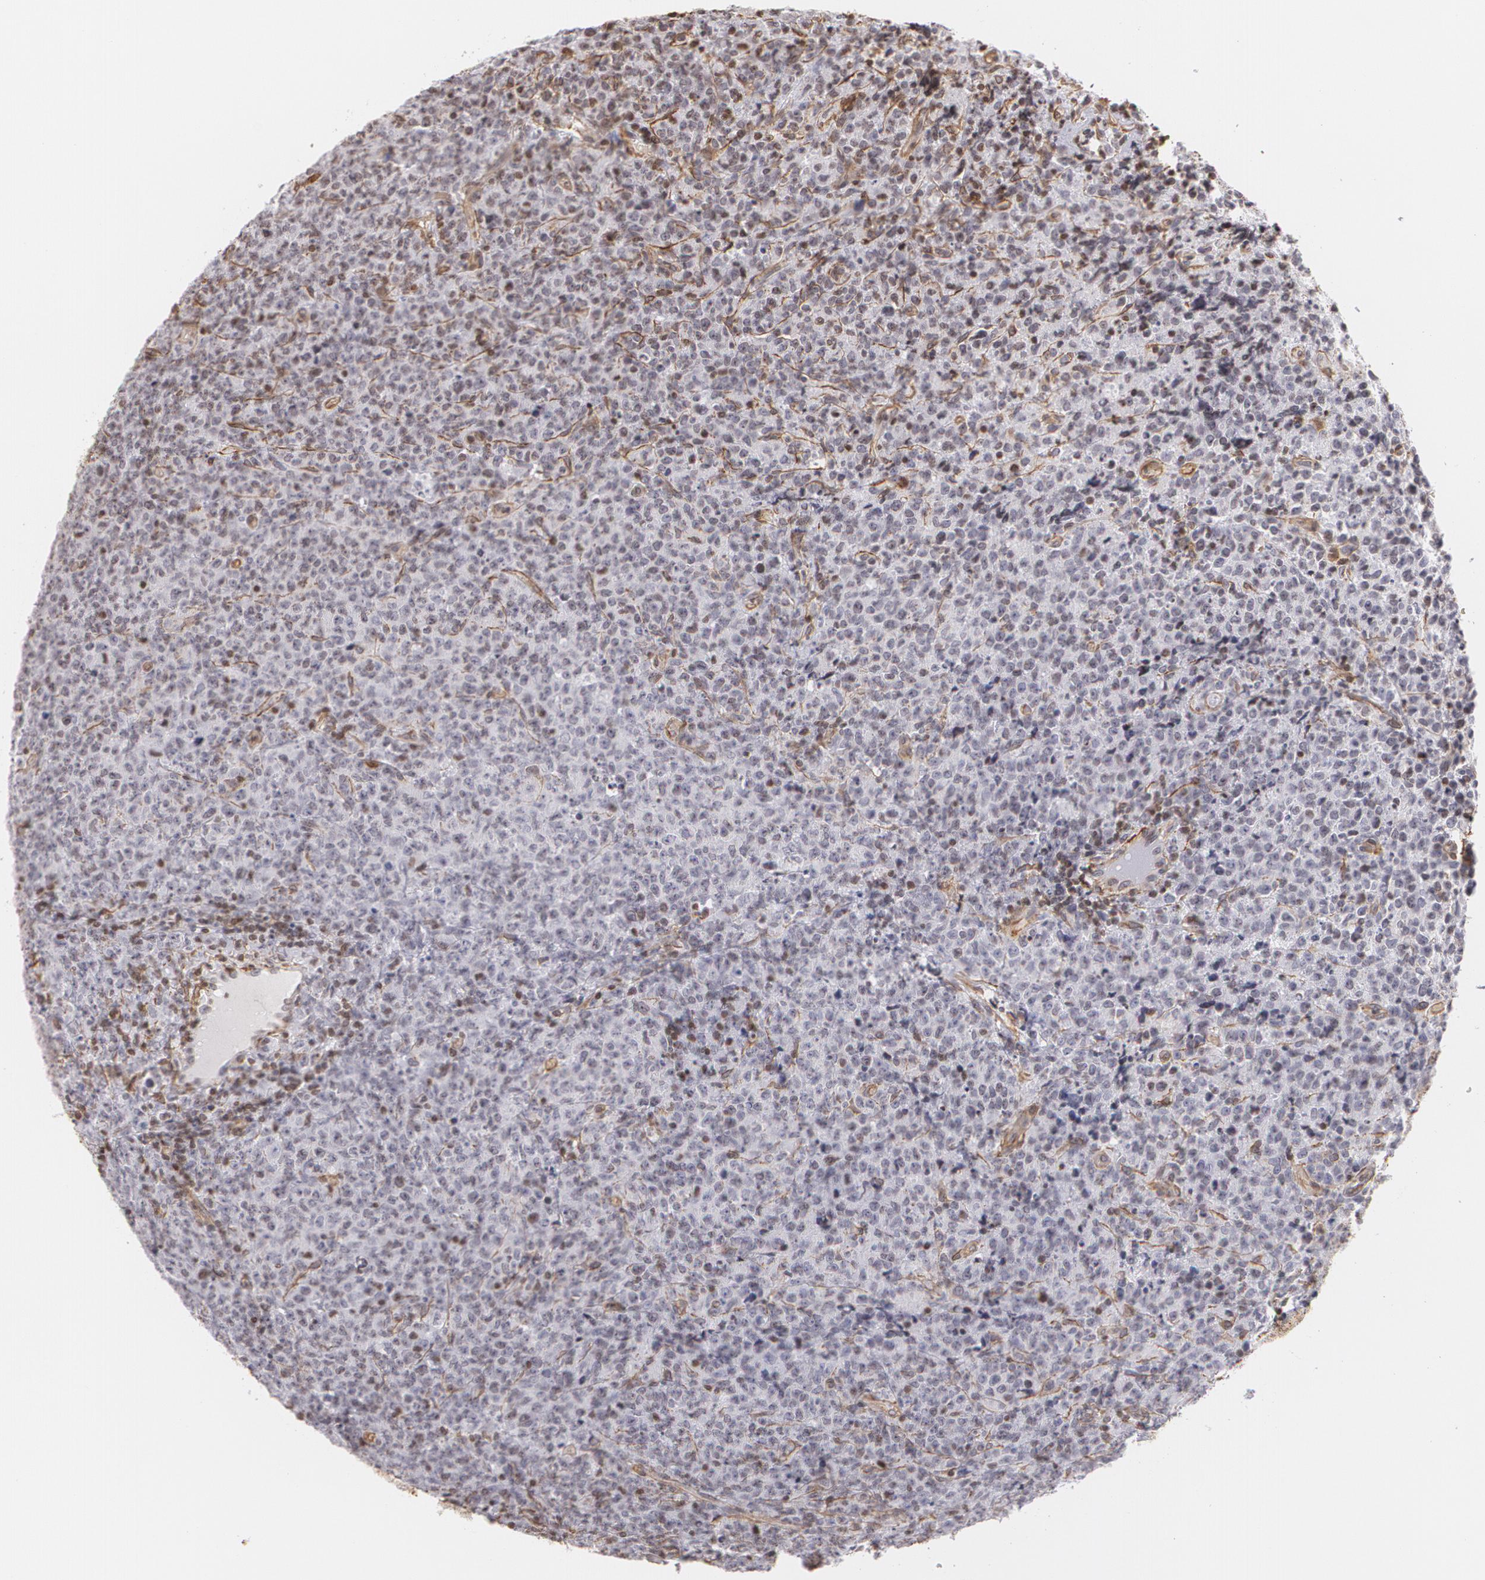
{"staining": {"intensity": "weak", "quantity": "<25%", "location": "cytoplasmic/membranous"}, "tissue": "lymphoma", "cell_type": "Tumor cells", "image_type": "cancer", "snomed": [{"axis": "morphology", "description": "Malignant lymphoma, non-Hodgkin's type, High grade"}, {"axis": "topography", "description": "Tonsil"}], "caption": "High-grade malignant lymphoma, non-Hodgkin's type stained for a protein using immunohistochemistry exhibits no positivity tumor cells.", "gene": "VAMP1", "patient": {"sex": "female", "age": 36}}